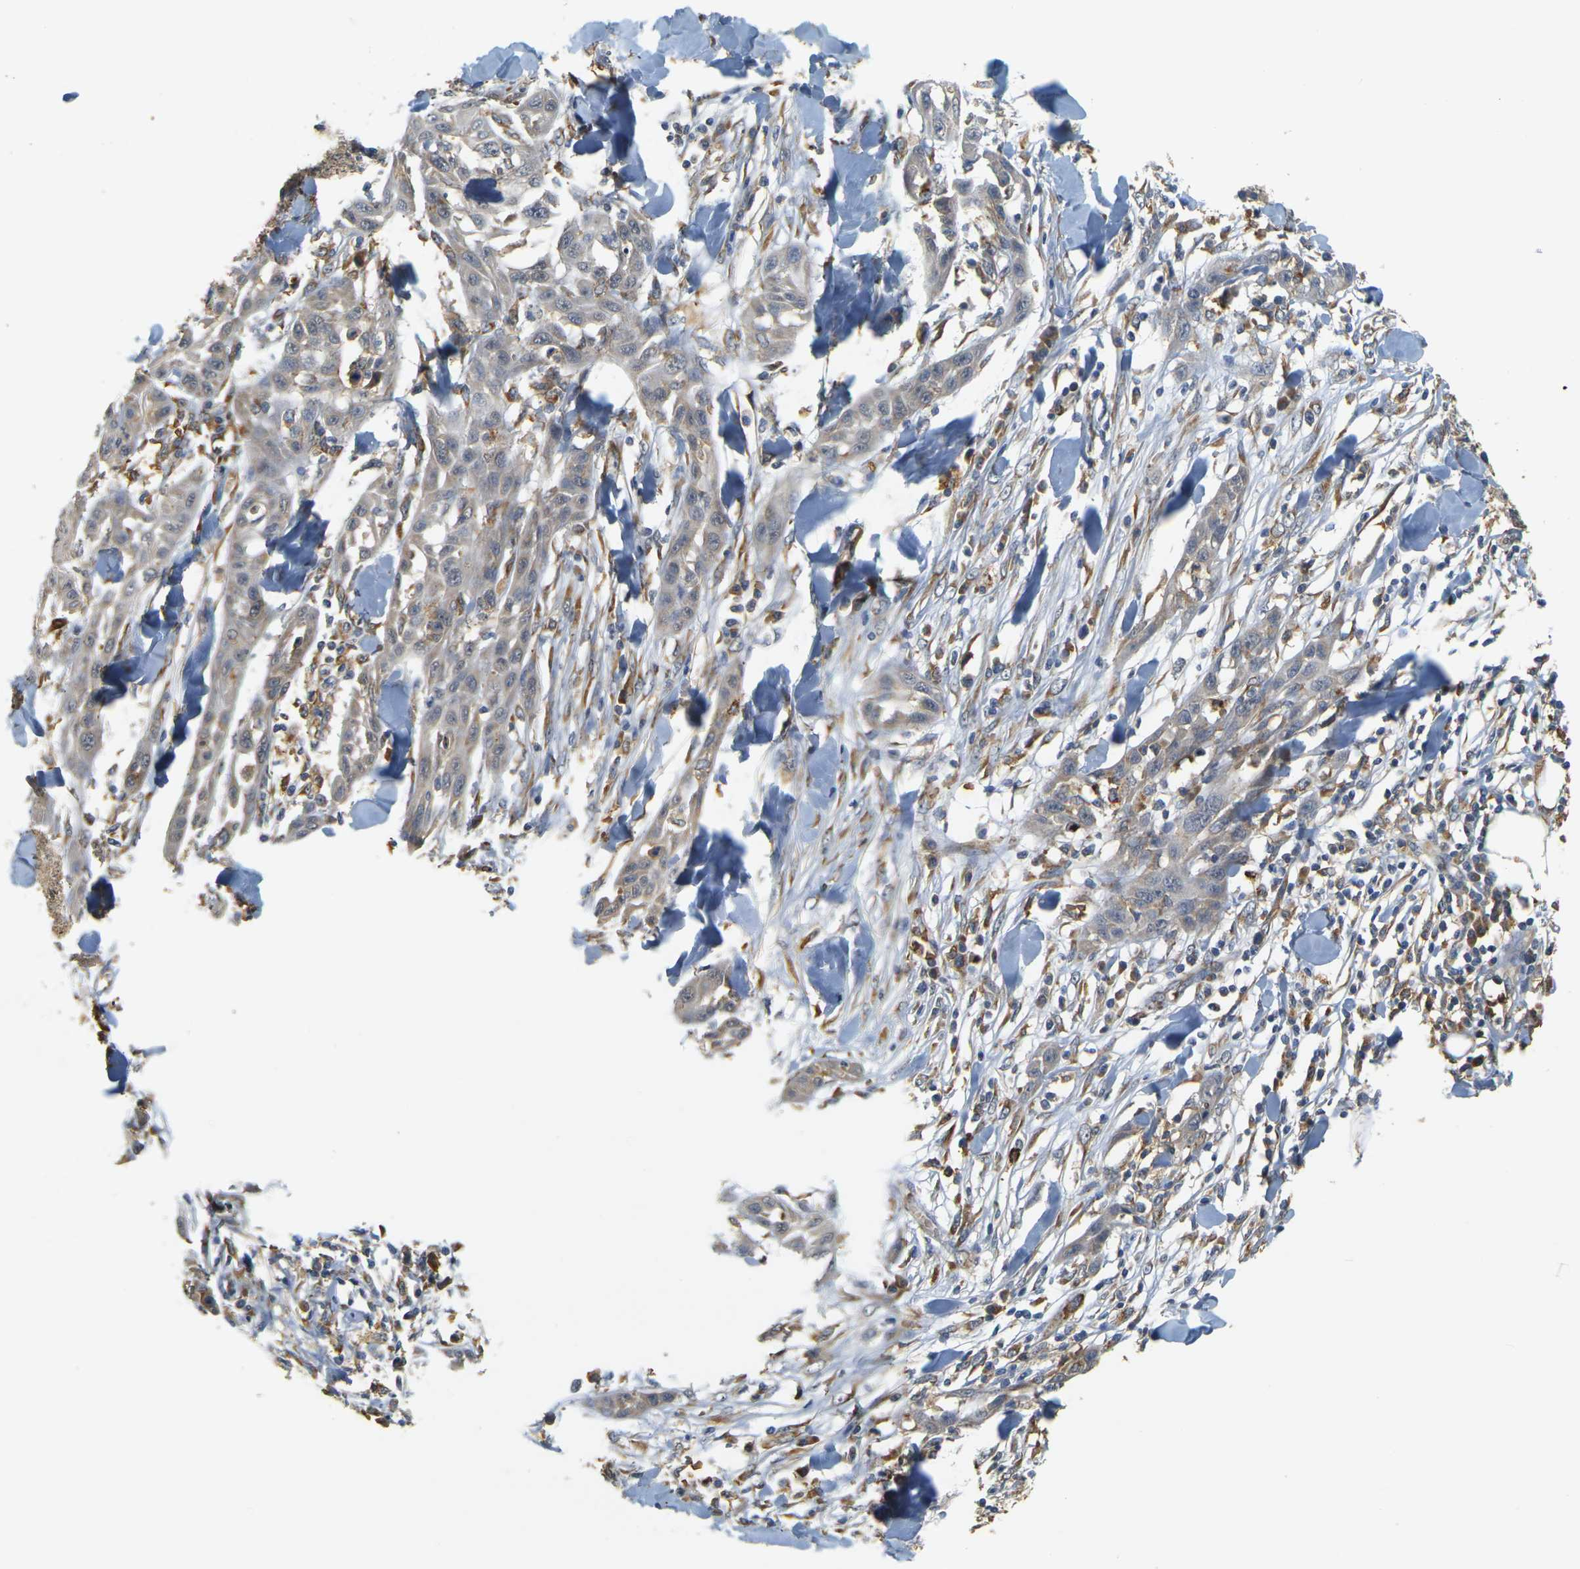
{"staining": {"intensity": "negative", "quantity": "none", "location": "none"}, "tissue": "skin cancer", "cell_type": "Tumor cells", "image_type": "cancer", "snomed": [{"axis": "morphology", "description": "Squamous cell carcinoma, NOS"}, {"axis": "topography", "description": "Skin"}], "caption": "Immunohistochemical staining of human squamous cell carcinoma (skin) shows no significant staining in tumor cells.", "gene": "MEGF9", "patient": {"sex": "male", "age": 24}}